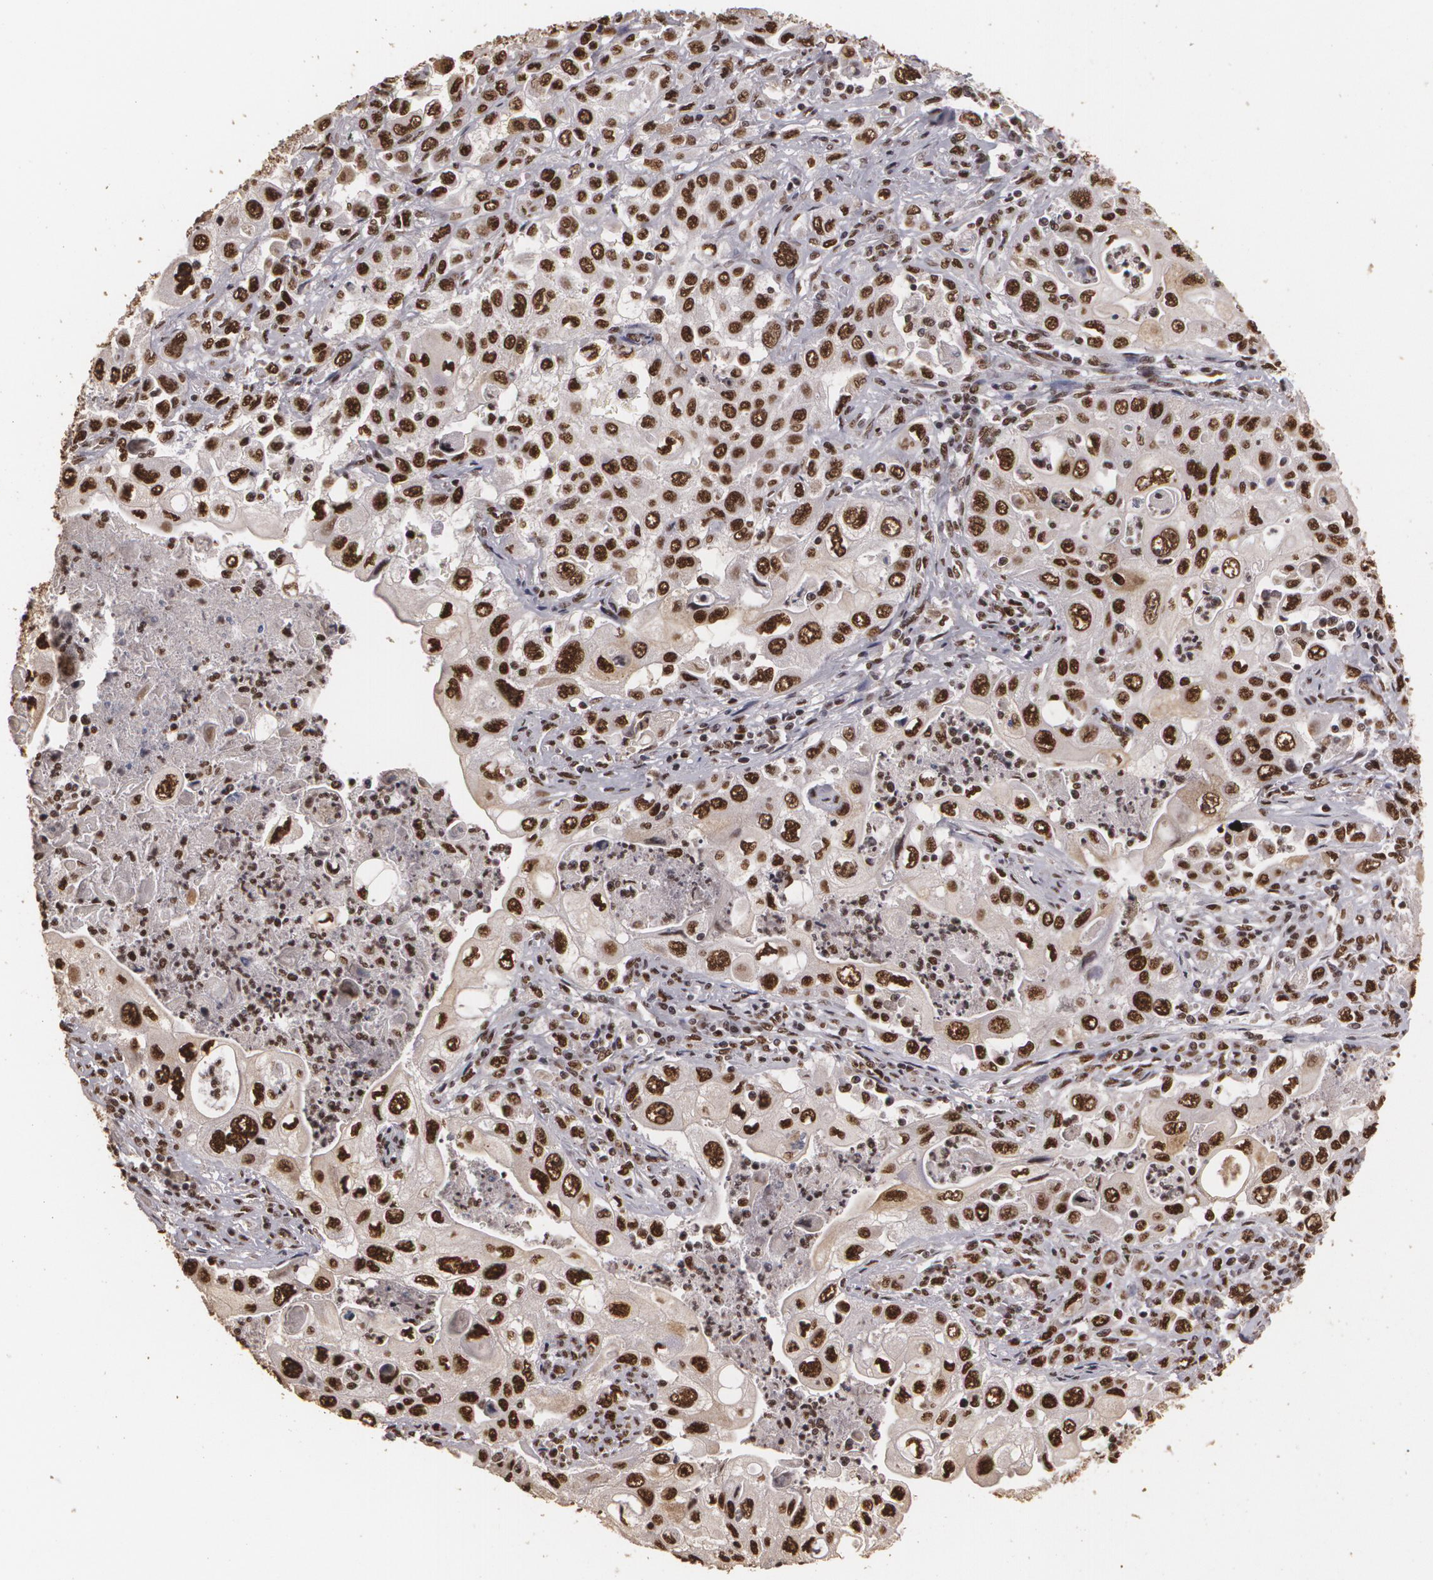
{"staining": {"intensity": "strong", "quantity": ">75%", "location": "cytoplasmic/membranous,nuclear"}, "tissue": "pancreatic cancer", "cell_type": "Tumor cells", "image_type": "cancer", "snomed": [{"axis": "morphology", "description": "Adenocarcinoma, NOS"}, {"axis": "topography", "description": "Pancreas"}], "caption": "Protein expression analysis of human pancreatic adenocarcinoma reveals strong cytoplasmic/membranous and nuclear positivity in about >75% of tumor cells.", "gene": "RCOR1", "patient": {"sex": "male", "age": 70}}